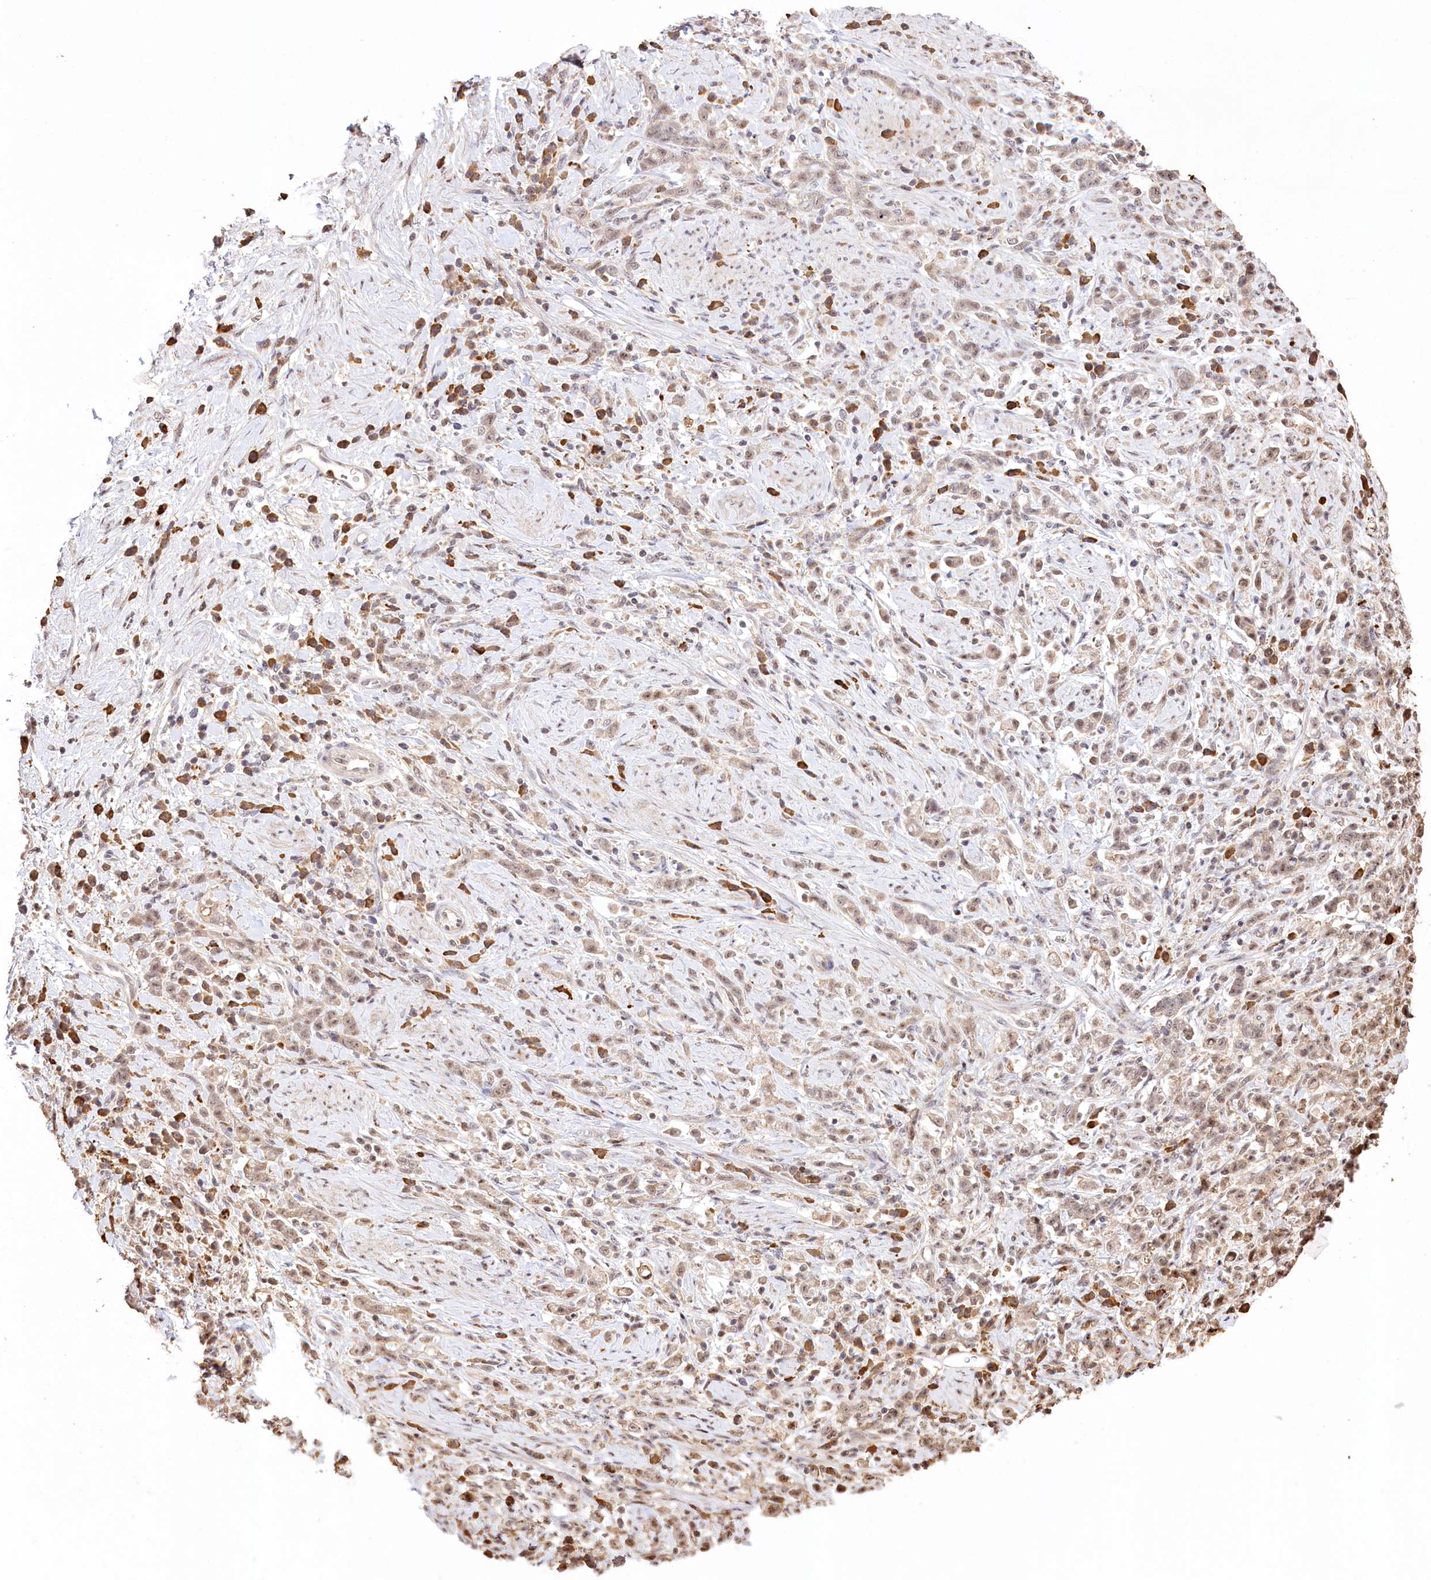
{"staining": {"intensity": "weak", "quantity": "<25%", "location": "nuclear"}, "tissue": "stomach cancer", "cell_type": "Tumor cells", "image_type": "cancer", "snomed": [{"axis": "morphology", "description": "Adenocarcinoma, NOS"}, {"axis": "topography", "description": "Stomach"}], "caption": "A histopathology image of human stomach cancer is negative for staining in tumor cells. (DAB (3,3'-diaminobenzidine) immunohistochemistry with hematoxylin counter stain).", "gene": "PYROXD1", "patient": {"sex": "female", "age": 60}}